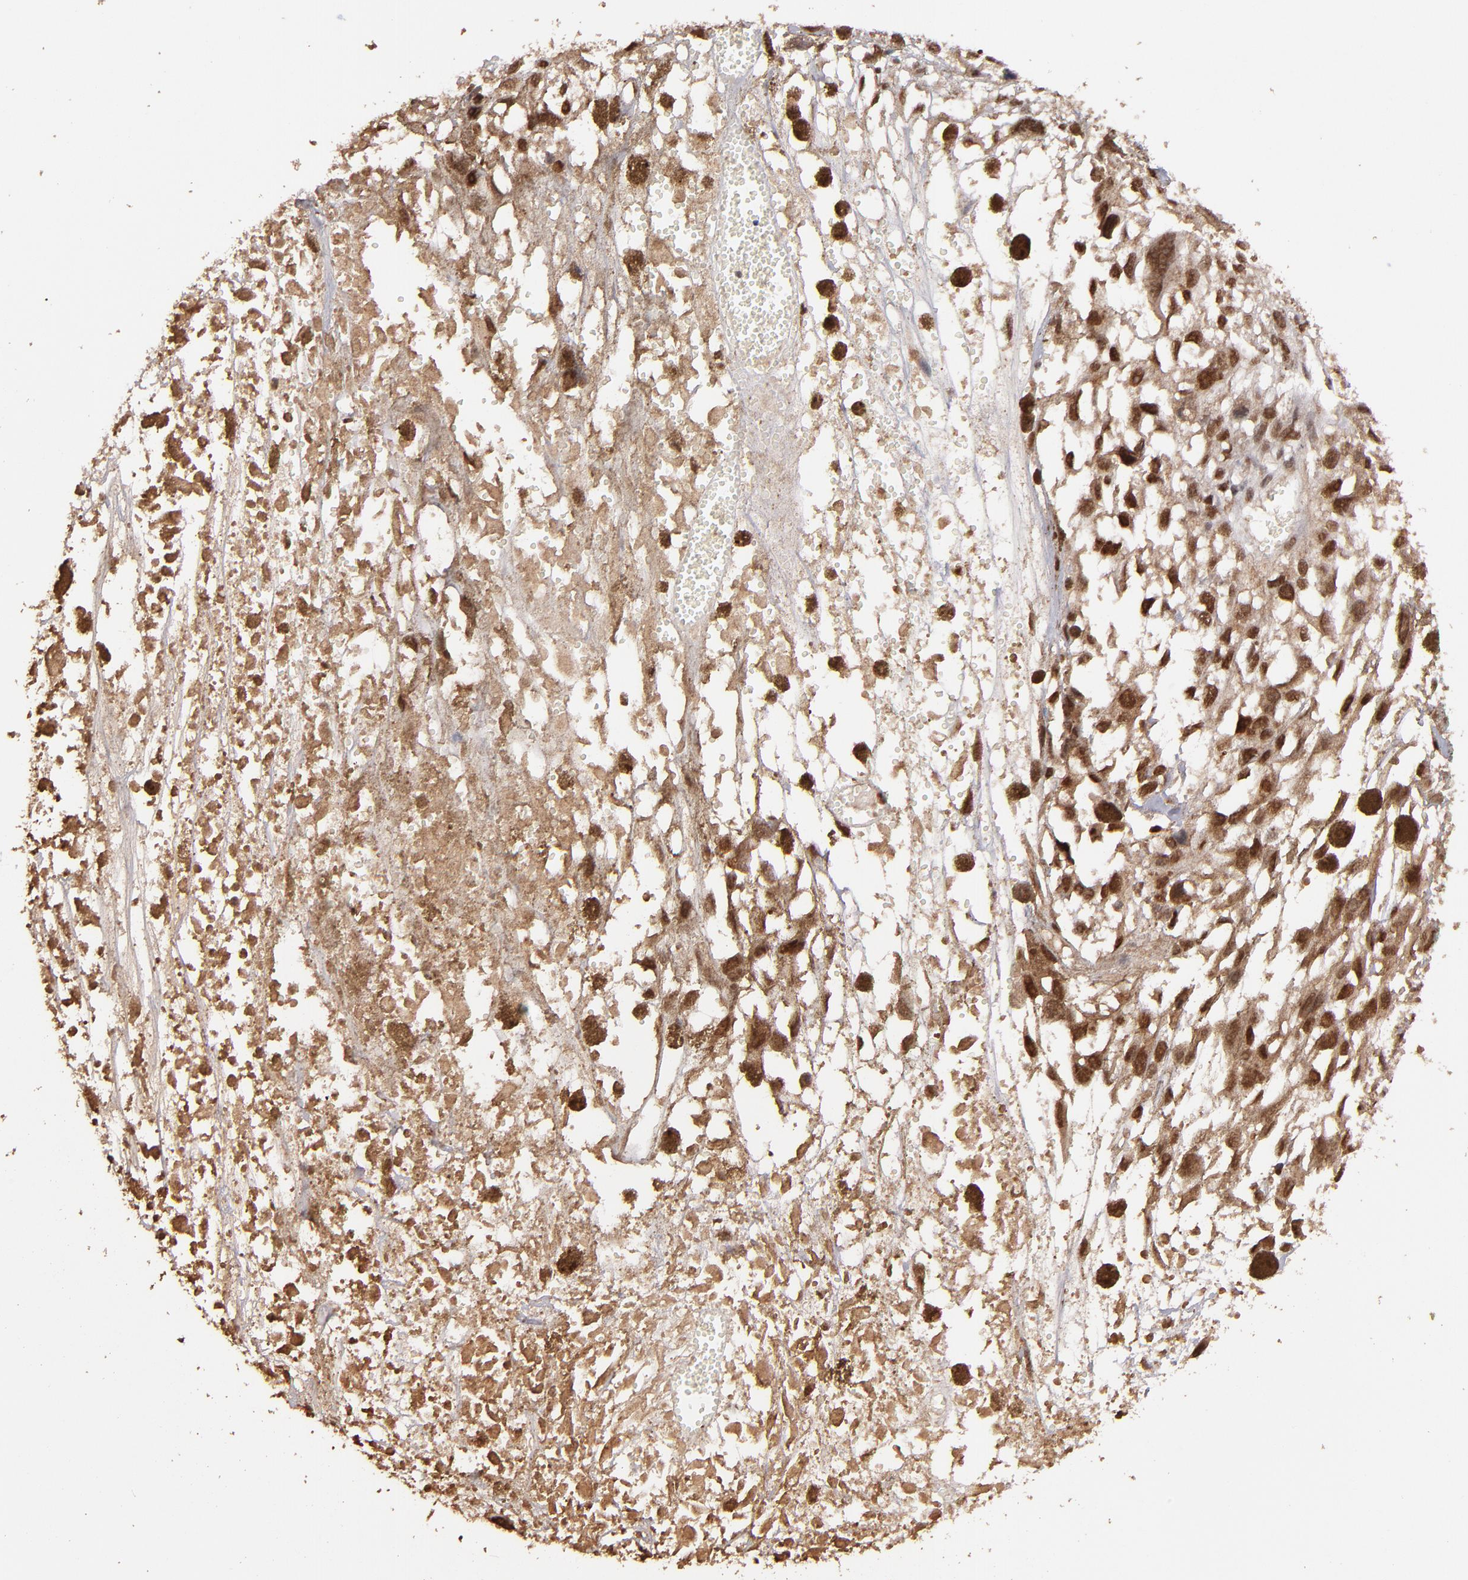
{"staining": {"intensity": "moderate", "quantity": ">75%", "location": "cytoplasmic/membranous,nuclear"}, "tissue": "melanoma", "cell_type": "Tumor cells", "image_type": "cancer", "snomed": [{"axis": "morphology", "description": "Malignant melanoma, Metastatic site"}, {"axis": "topography", "description": "Lymph node"}], "caption": "Immunohistochemistry staining of melanoma, which demonstrates medium levels of moderate cytoplasmic/membranous and nuclear expression in approximately >75% of tumor cells indicating moderate cytoplasmic/membranous and nuclear protein staining. The staining was performed using DAB (brown) for protein detection and nuclei were counterstained in hematoxylin (blue).", "gene": "EAPP", "patient": {"sex": "male", "age": 59}}